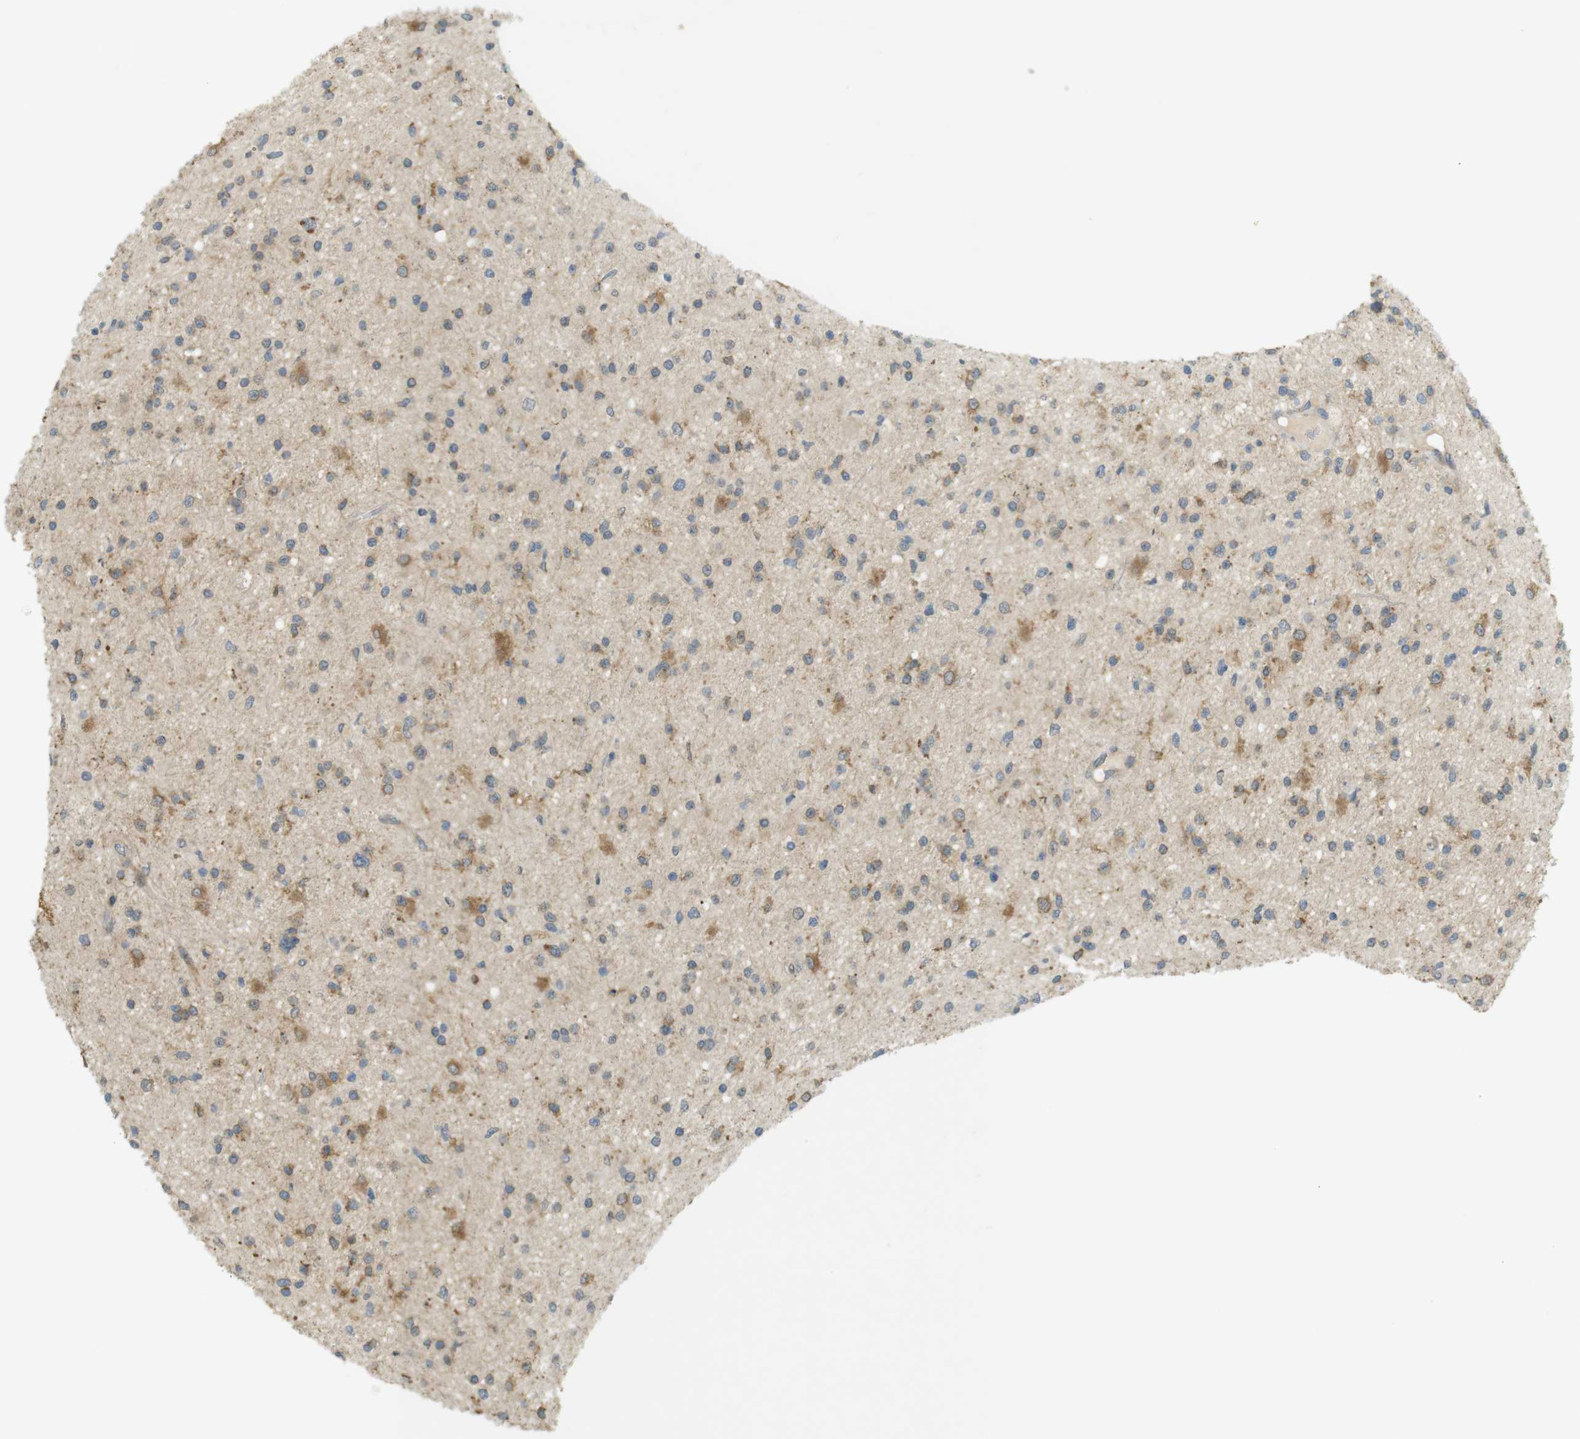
{"staining": {"intensity": "moderate", "quantity": "25%-75%", "location": "cytoplasmic/membranous"}, "tissue": "glioma", "cell_type": "Tumor cells", "image_type": "cancer", "snomed": [{"axis": "morphology", "description": "Glioma, malignant, High grade"}, {"axis": "topography", "description": "Brain"}], "caption": "This micrograph displays malignant high-grade glioma stained with IHC to label a protein in brown. The cytoplasmic/membranous of tumor cells show moderate positivity for the protein. Nuclei are counter-stained blue.", "gene": "CLRN3", "patient": {"sex": "male", "age": 33}}